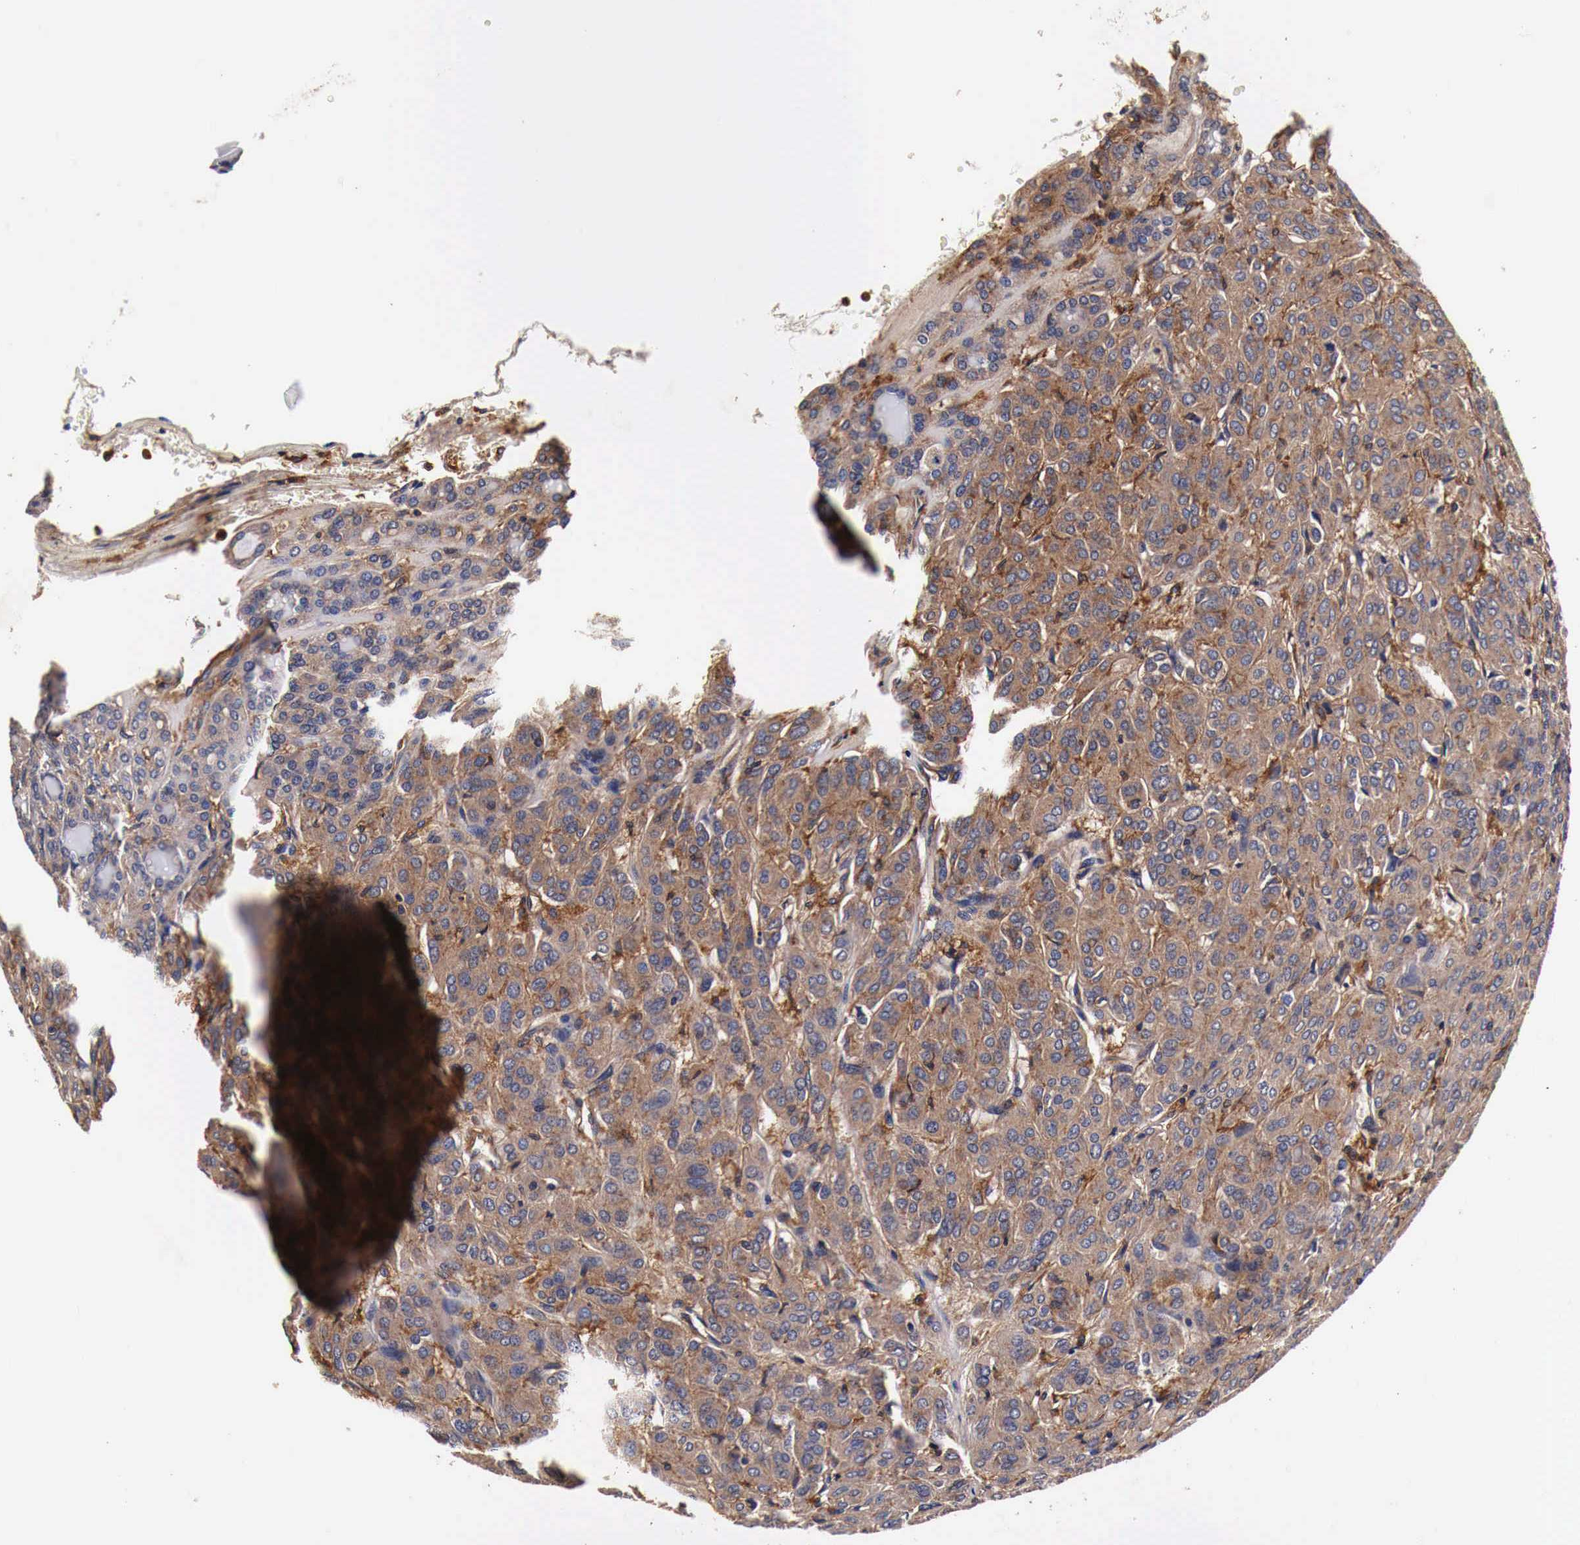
{"staining": {"intensity": "moderate", "quantity": ">75%", "location": "cytoplasmic/membranous"}, "tissue": "thyroid cancer", "cell_type": "Tumor cells", "image_type": "cancer", "snomed": [{"axis": "morphology", "description": "Follicular adenoma carcinoma, NOS"}, {"axis": "topography", "description": "Thyroid gland"}], "caption": "Thyroid cancer stained for a protein (brown) exhibits moderate cytoplasmic/membranous positive staining in about >75% of tumor cells.", "gene": "RP2", "patient": {"sex": "female", "age": 71}}